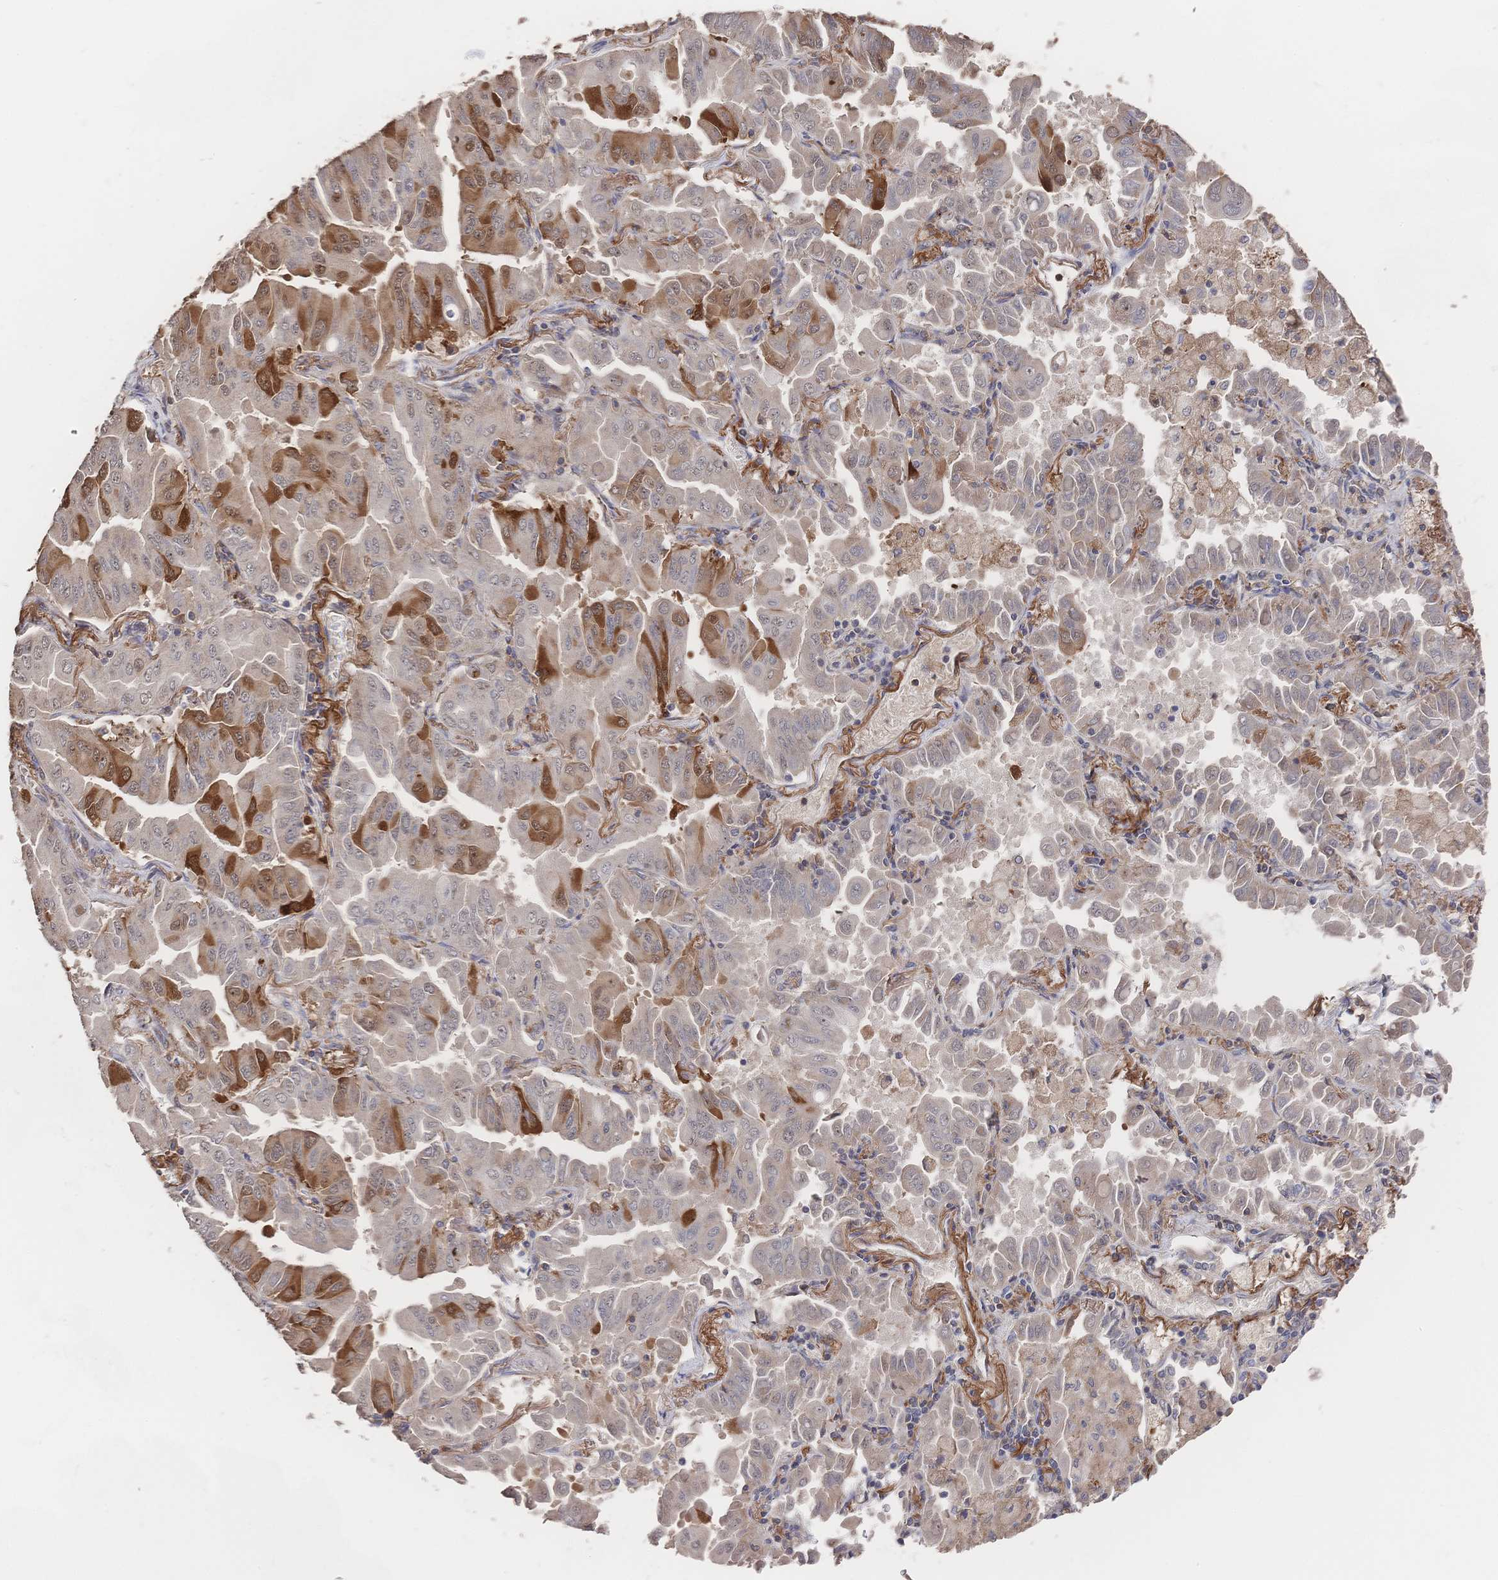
{"staining": {"intensity": "strong", "quantity": "<25%", "location": "cytoplasmic/membranous,nuclear"}, "tissue": "lung cancer", "cell_type": "Tumor cells", "image_type": "cancer", "snomed": [{"axis": "morphology", "description": "Adenocarcinoma, NOS"}, {"axis": "topography", "description": "Lung"}], "caption": "About <25% of tumor cells in human lung adenocarcinoma demonstrate strong cytoplasmic/membranous and nuclear protein staining as visualized by brown immunohistochemical staining.", "gene": "DNAJA4", "patient": {"sex": "male", "age": 64}}